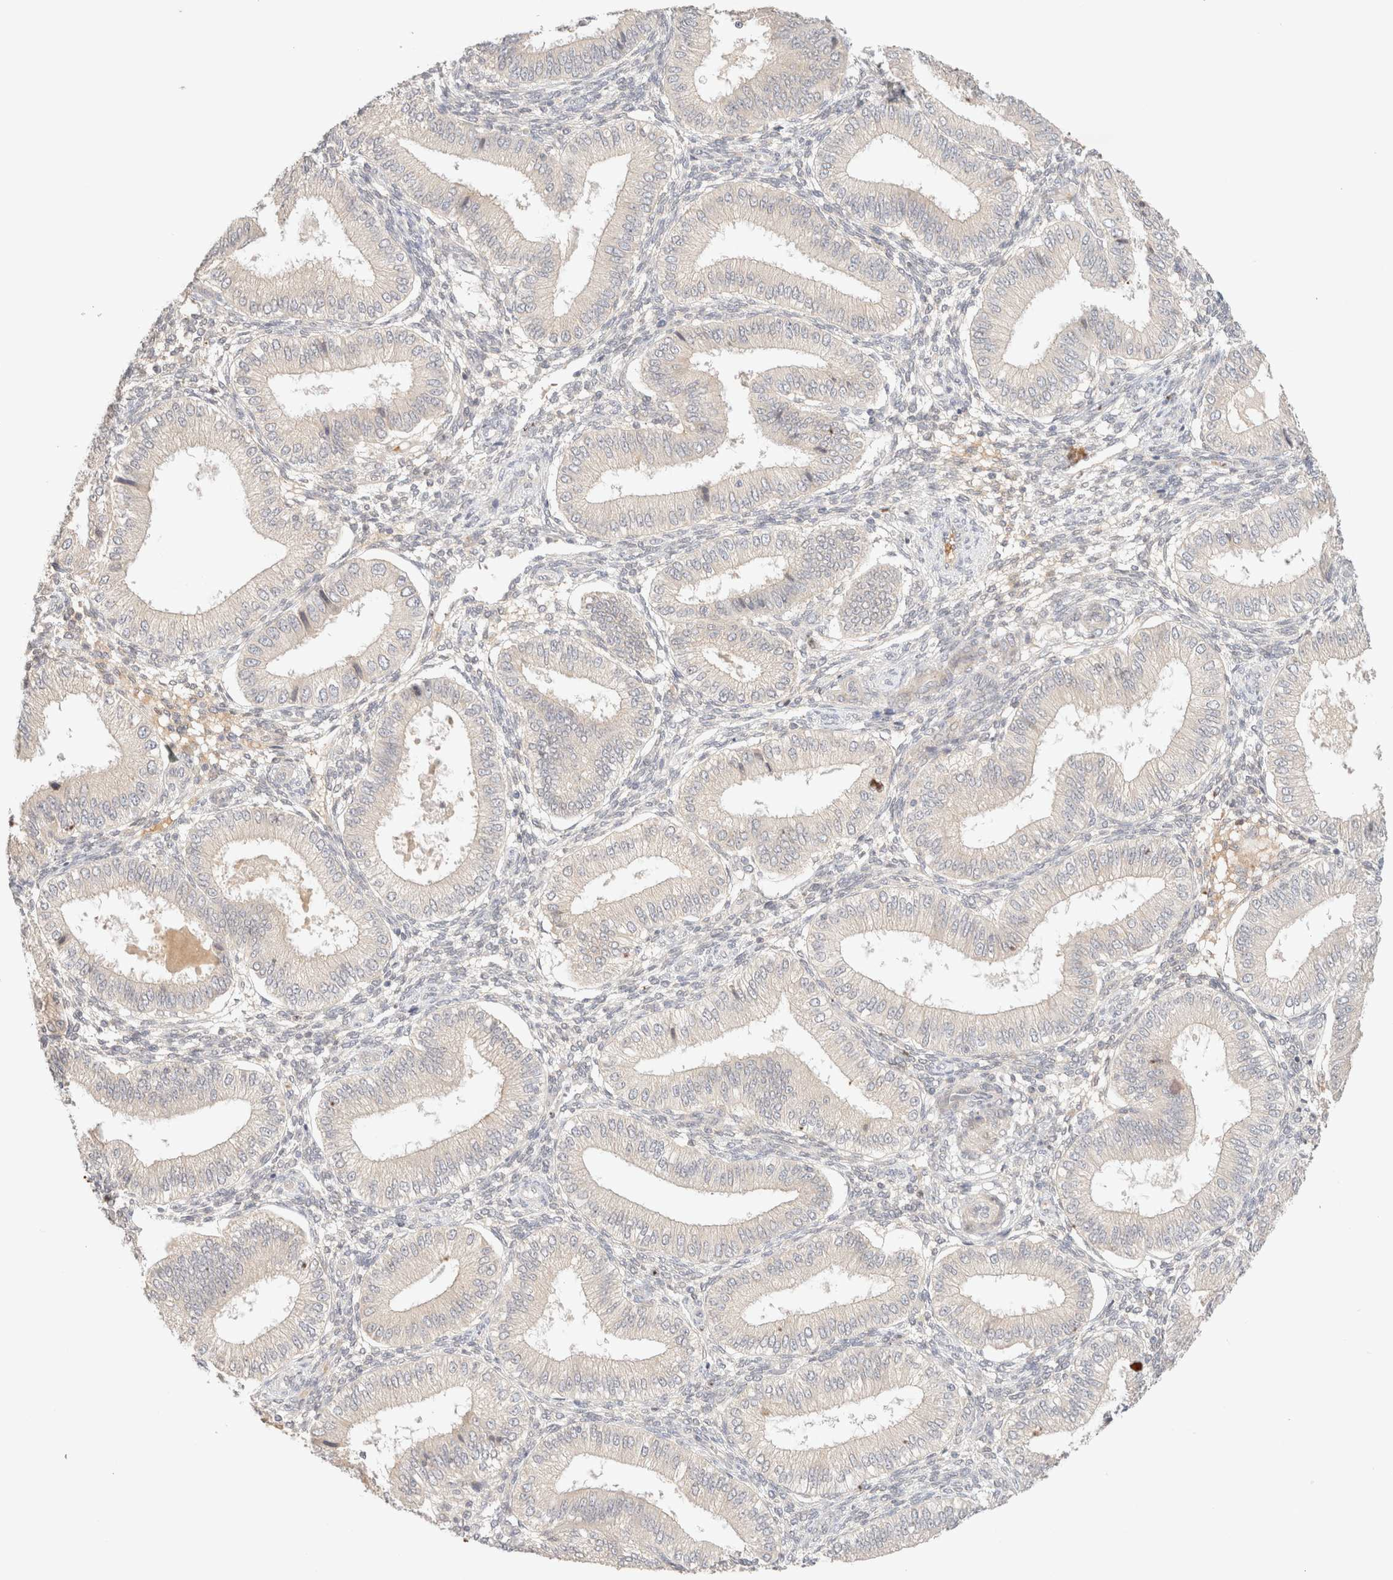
{"staining": {"intensity": "negative", "quantity": "none", "location": "none"}, "tissue": "endometrium", "cell_type": "Cells in endometrial stroma", "image_type": "normal", "snomed": [{"axis": "morphology", "description": "Normal tissue, NOS"}, {"axis": "topography", "description": "Endometrium"}], "caption": "Photomicrograph shows no protein expression in cells in endometrial stroma of normal endometrium. (Brightfield microscopy of DAB IHC at high magnification).", "gene": "SARM1", "patient": {"sex": "female", "age": 39}}